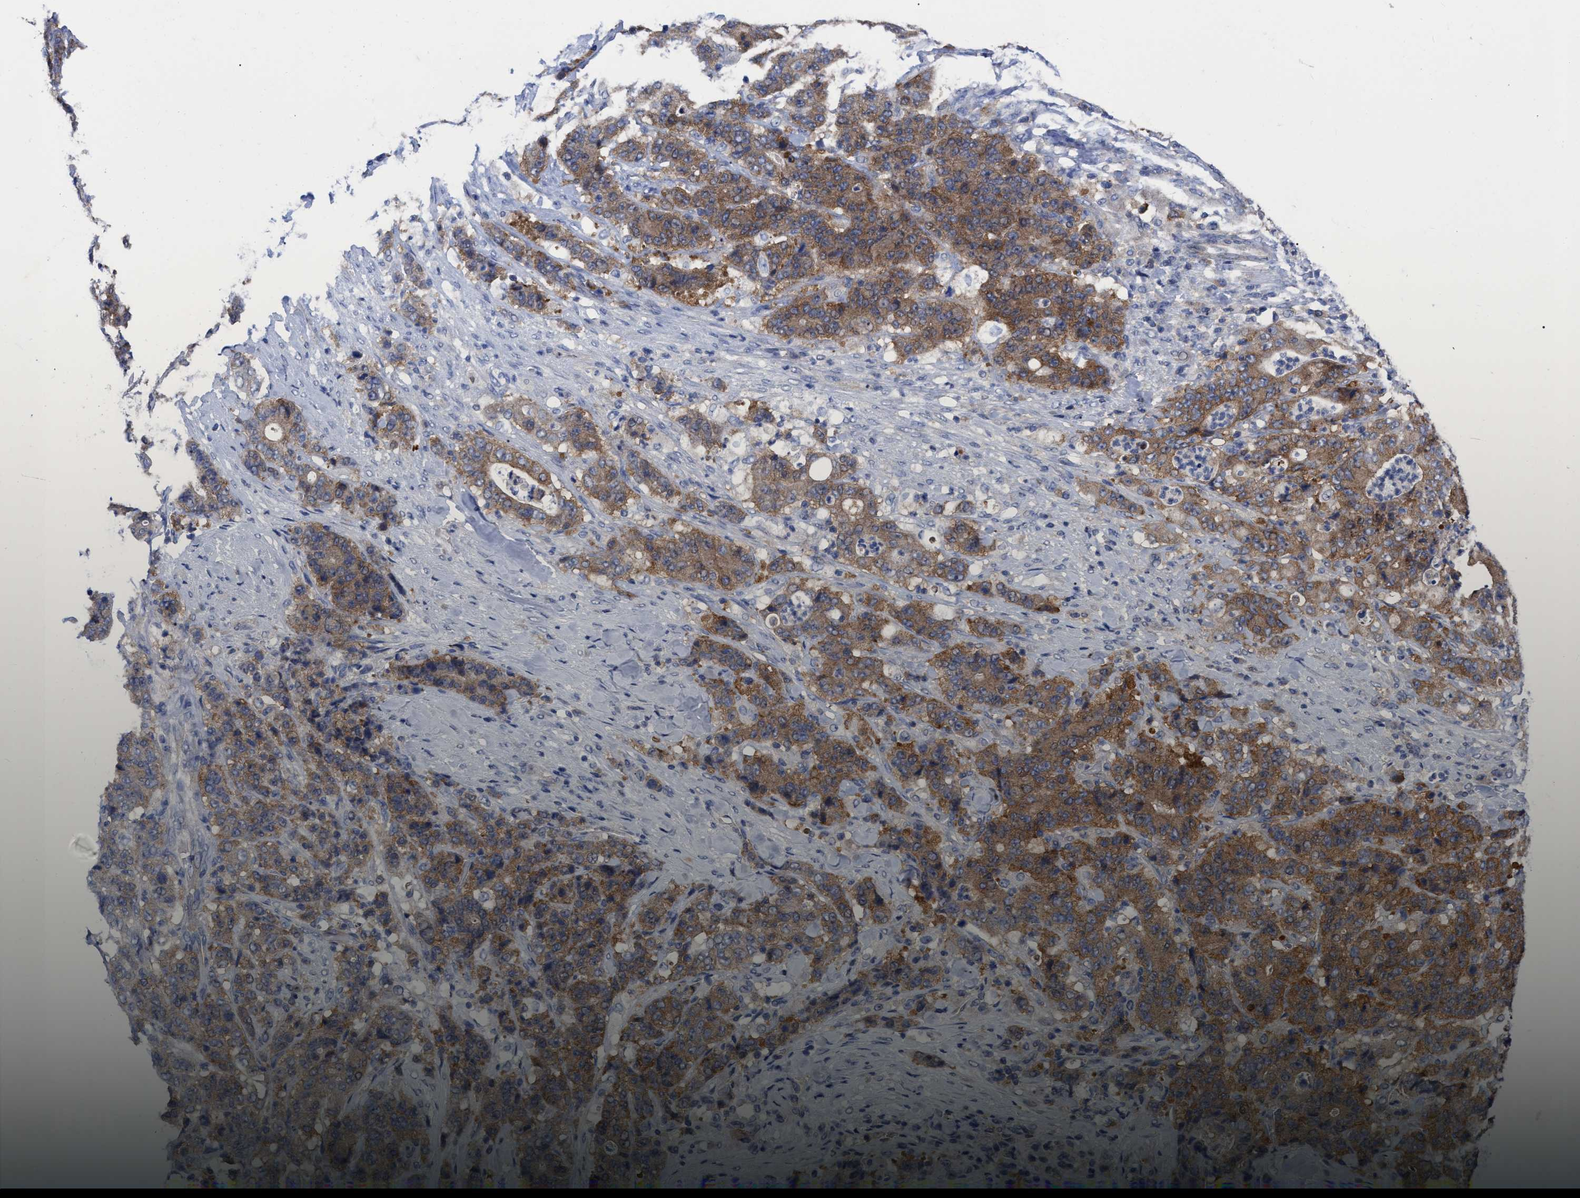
{"staining": {"intensity": "moderate", "quantity": ">75%", "location": "cytoplasmic/membranous"}, "tissue": "stomach cancer", "cell_type": "Tumor cells", "image_type": "cancer", "snomed": [{"axis": "morphology", "description": "Adenocarcinoma, NOS"}, {"axis": "topography", "description": "Stomach"}], "caption": "Immunohistochemistry (IHC) of human stomach cancer (adenocarcinoma) demonstrates medium levels of moderate cytoplasmic/membranous staining in approximately >75% of tumor cells.", "gene": "TCP1", "patient": {"sex": "female", "age": 73}}